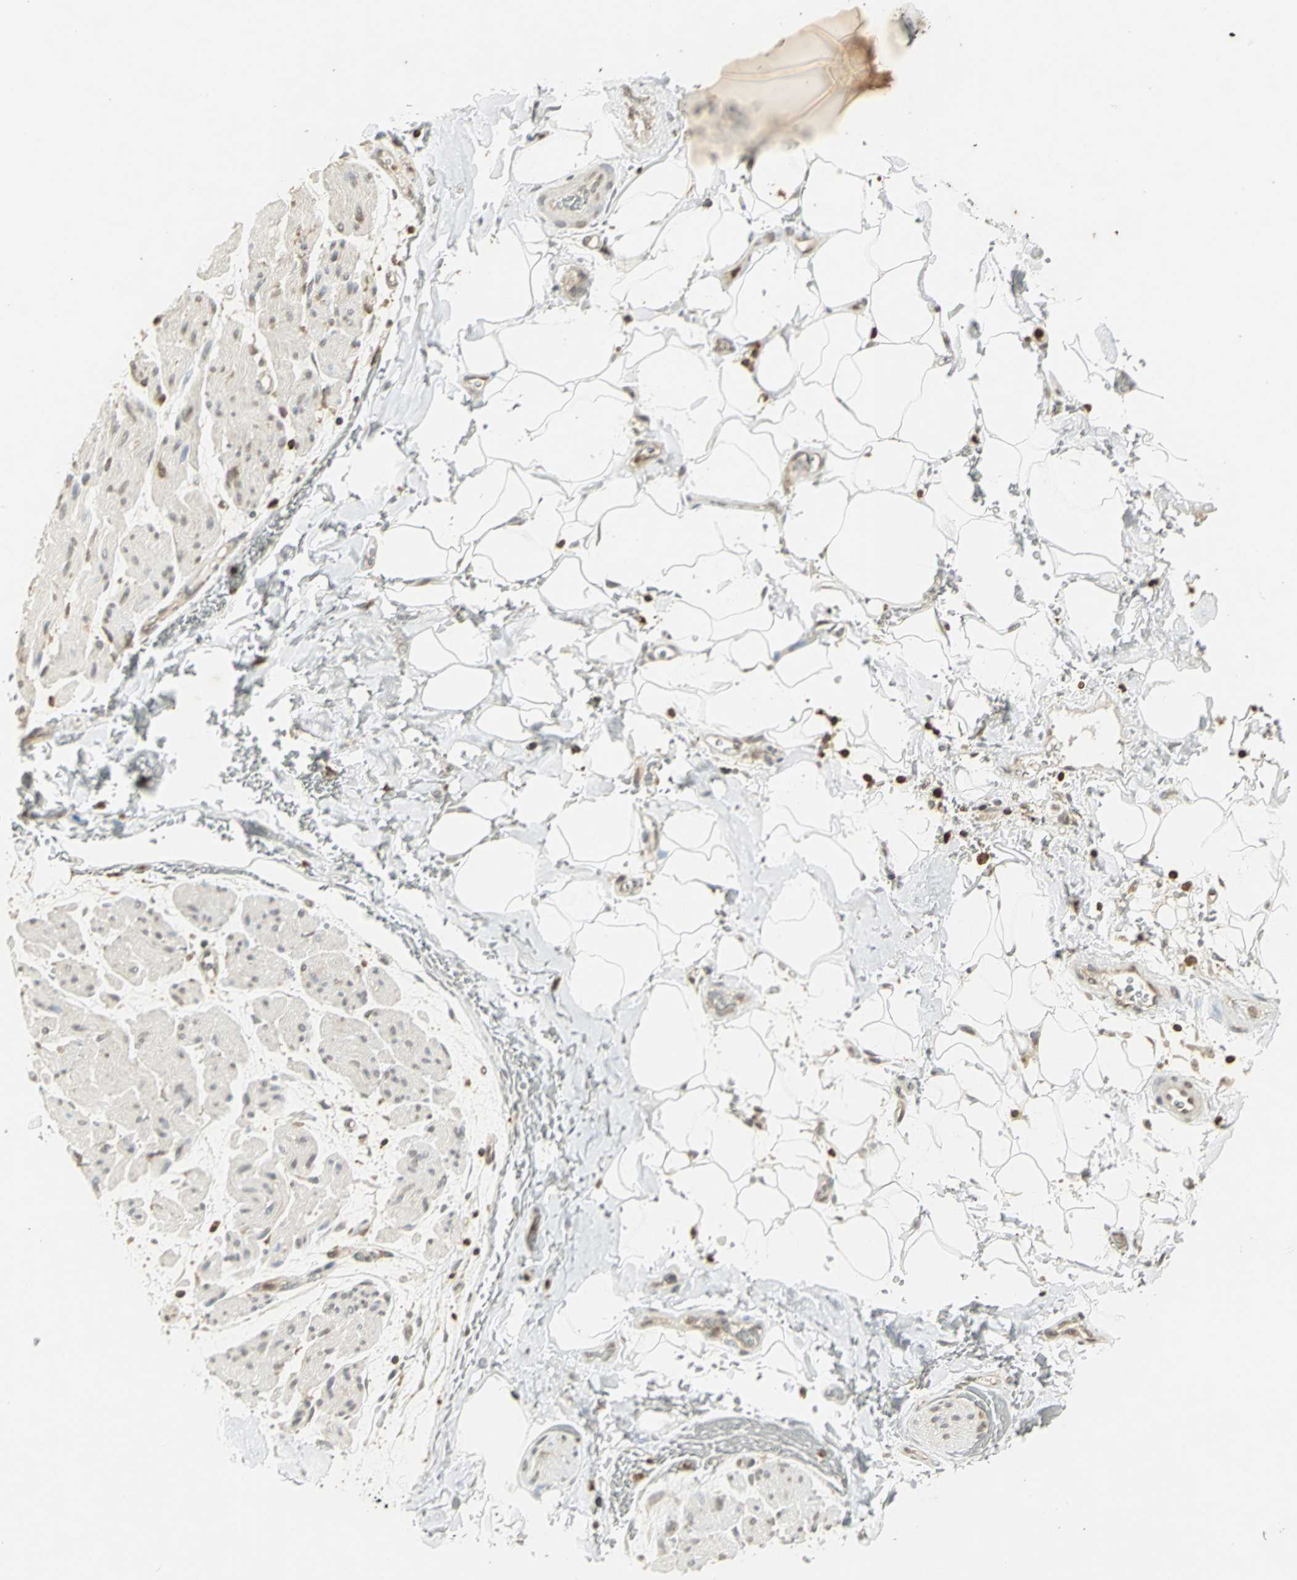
{"staining": {"intensity": "weak", "quantity": "<25%", "location": "cytoplasmic/membranous"}, "tissue": "adipose tissue", "cell_type": "Adipocytes", "image_type": "normal", "snomed": [{"axis": "morphology", "description": "Normal tissue, NOS"}, {"axis": "morphology", "description": "Cholangiocarcinoma"}, {"axis": "topography", "description": "Liver"}, {"axis": "topography", "description": "Peripheral nerve tissue"}], "caption": "This is an IHC photomicrograph of normal human adipose tissue. There is no staining in adipocytes.", "gene": "IL16", "patient": {"sex": "male", "age": 50}}